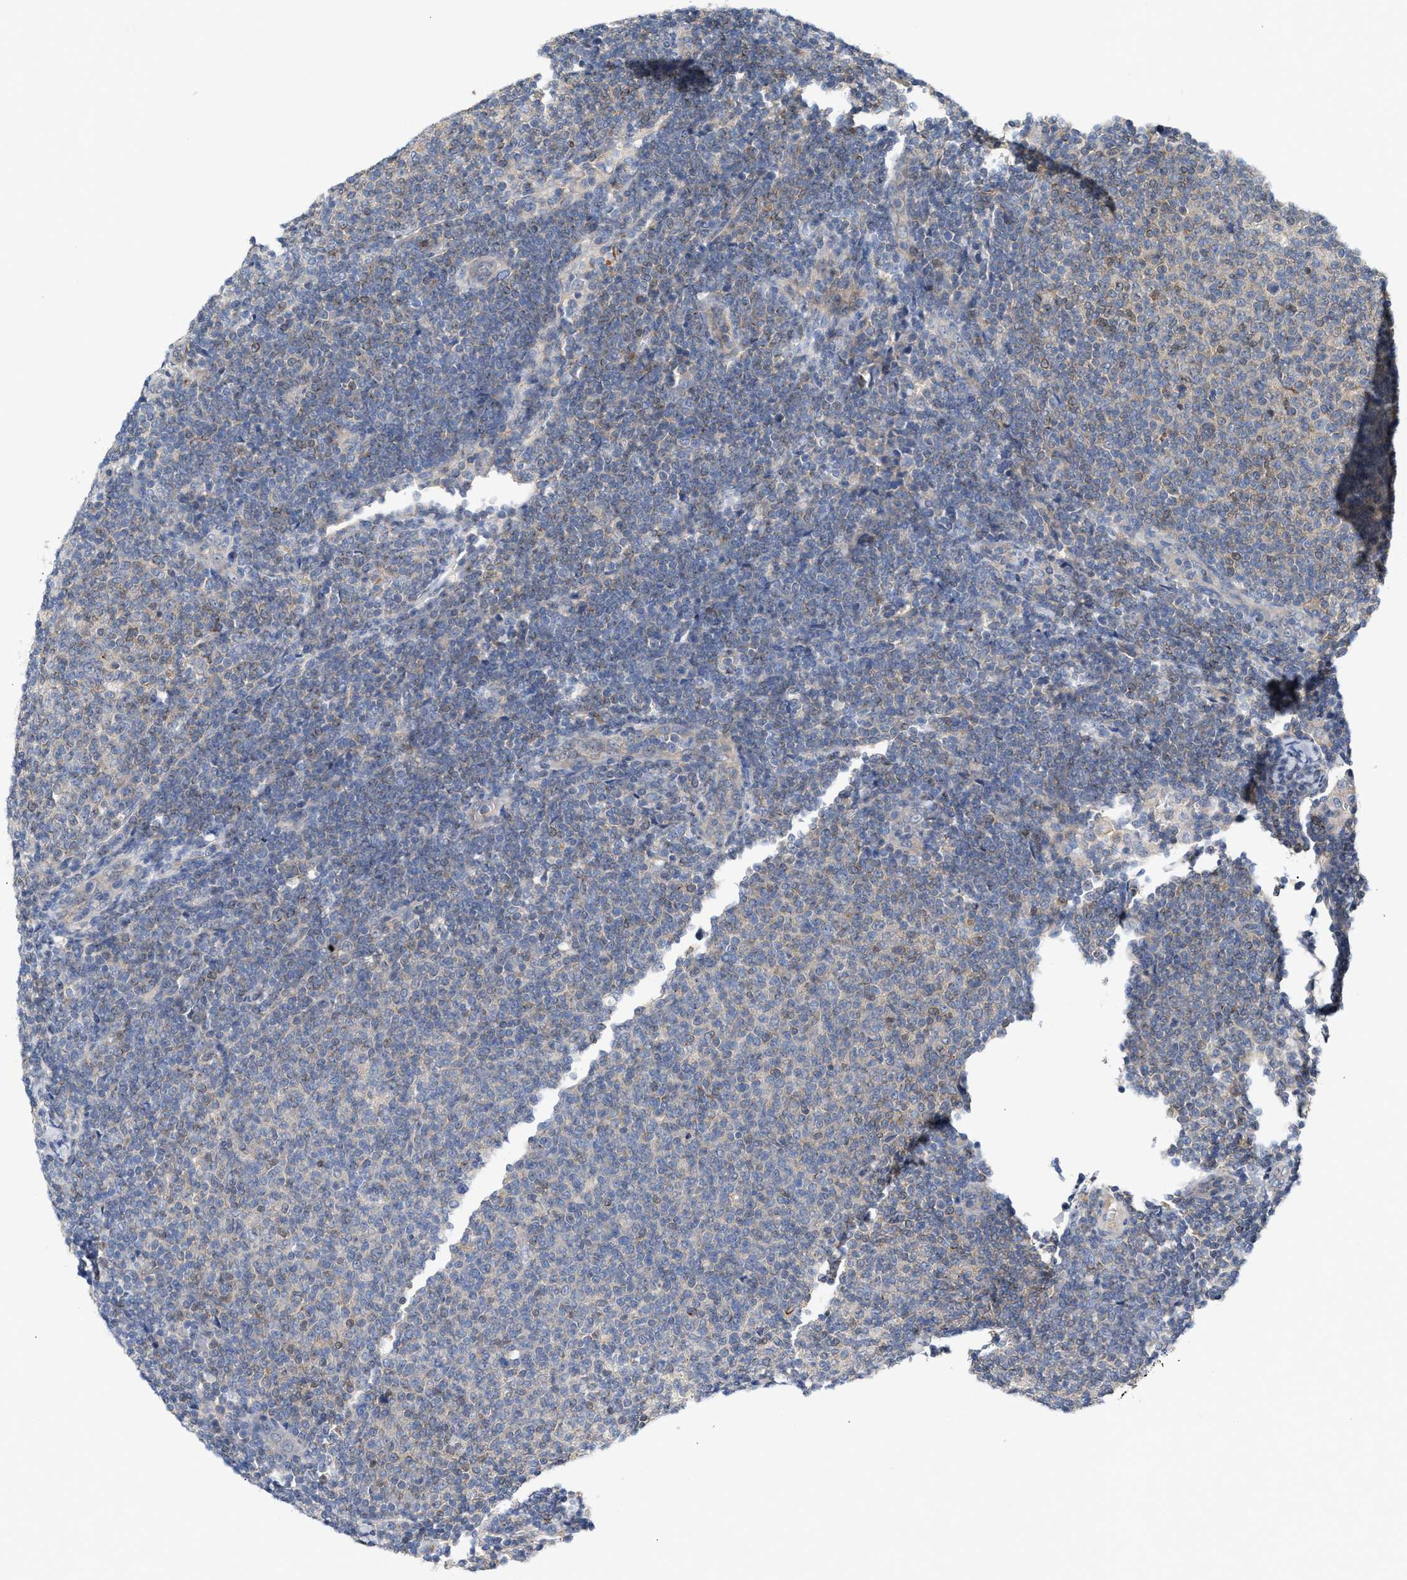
{"staining": {"intensity": "negative", "quantity": "none", "location": "none"}, "tissue": "lymphoma", "cell_type": "Tumor cells", "image_type": "cancer", "snomed": [{"axis": "morphology", "description": "Malignant lymphoma, non-Hodgkin's type, Low grade"}, {"axis": "topography", "description": "Lymph node"}], "caption": "DAB (3,3'-diaminobenzidine) immunohistochemical staining of low-grade malignant lymphoma, non-Hodgkin's type shows no significant staining in tumor cells.", "gene": "BBLN", "patient": {"sex": "male", "age": 66}}